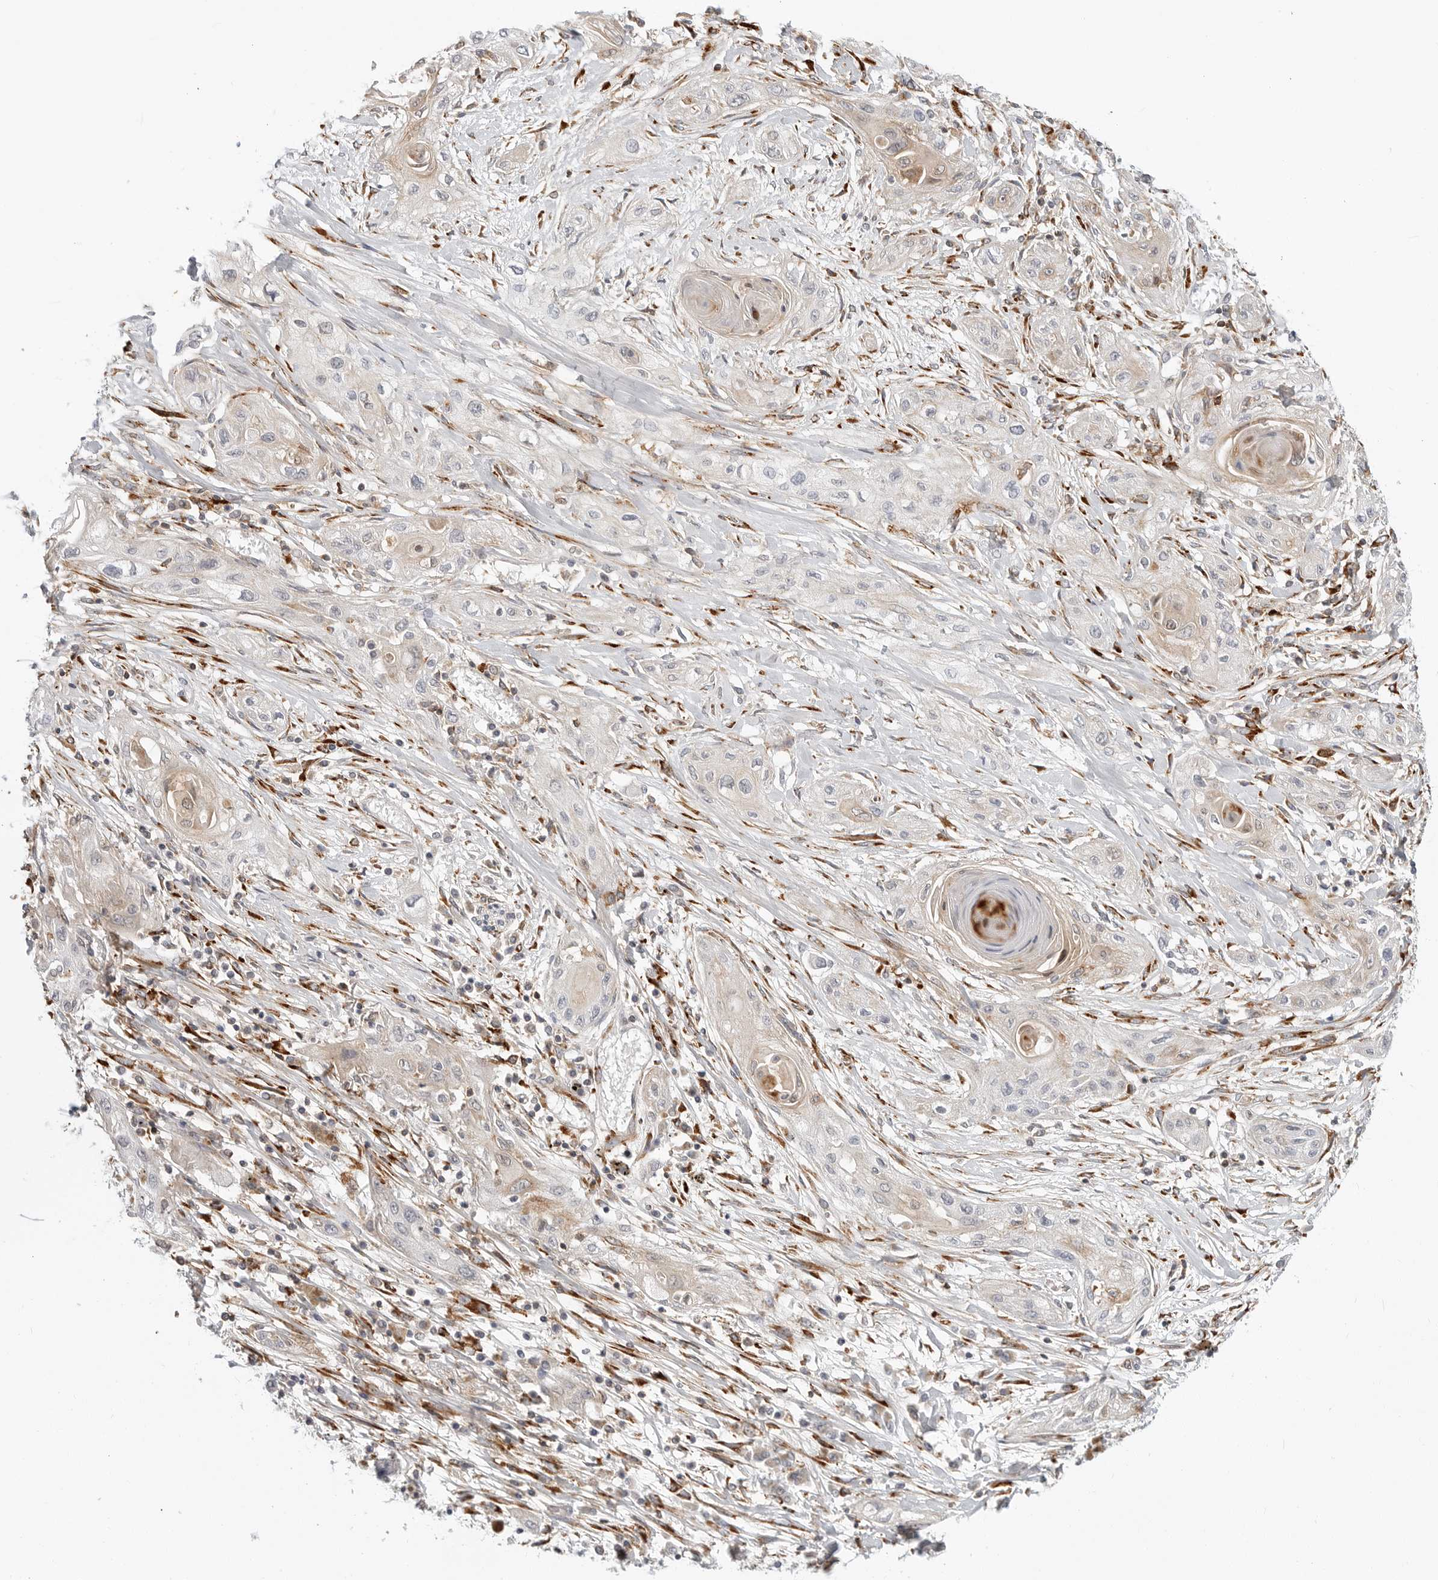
{"staining": {"intensity": "weak", "quantity": "25%-75%", "location": "cytoplasmic/membranous"}, "tissue": "lung cancer", "cell_type": "Tumor cells", "image_type": "cancer", "snomed": [{"axis": "morphology", "description": "Squamous cell carcinoma, NOS"}, {"axis": "topography", "description": "Lung"}], "caption": "Protein staining reveals weak cytoplasmic/membranous staining in about 25%-75% of tumor cells in squamous cell carcinoma (lung).", "gene": "C1QTNF1", "patient": {"sex": "female", "age": 47}}